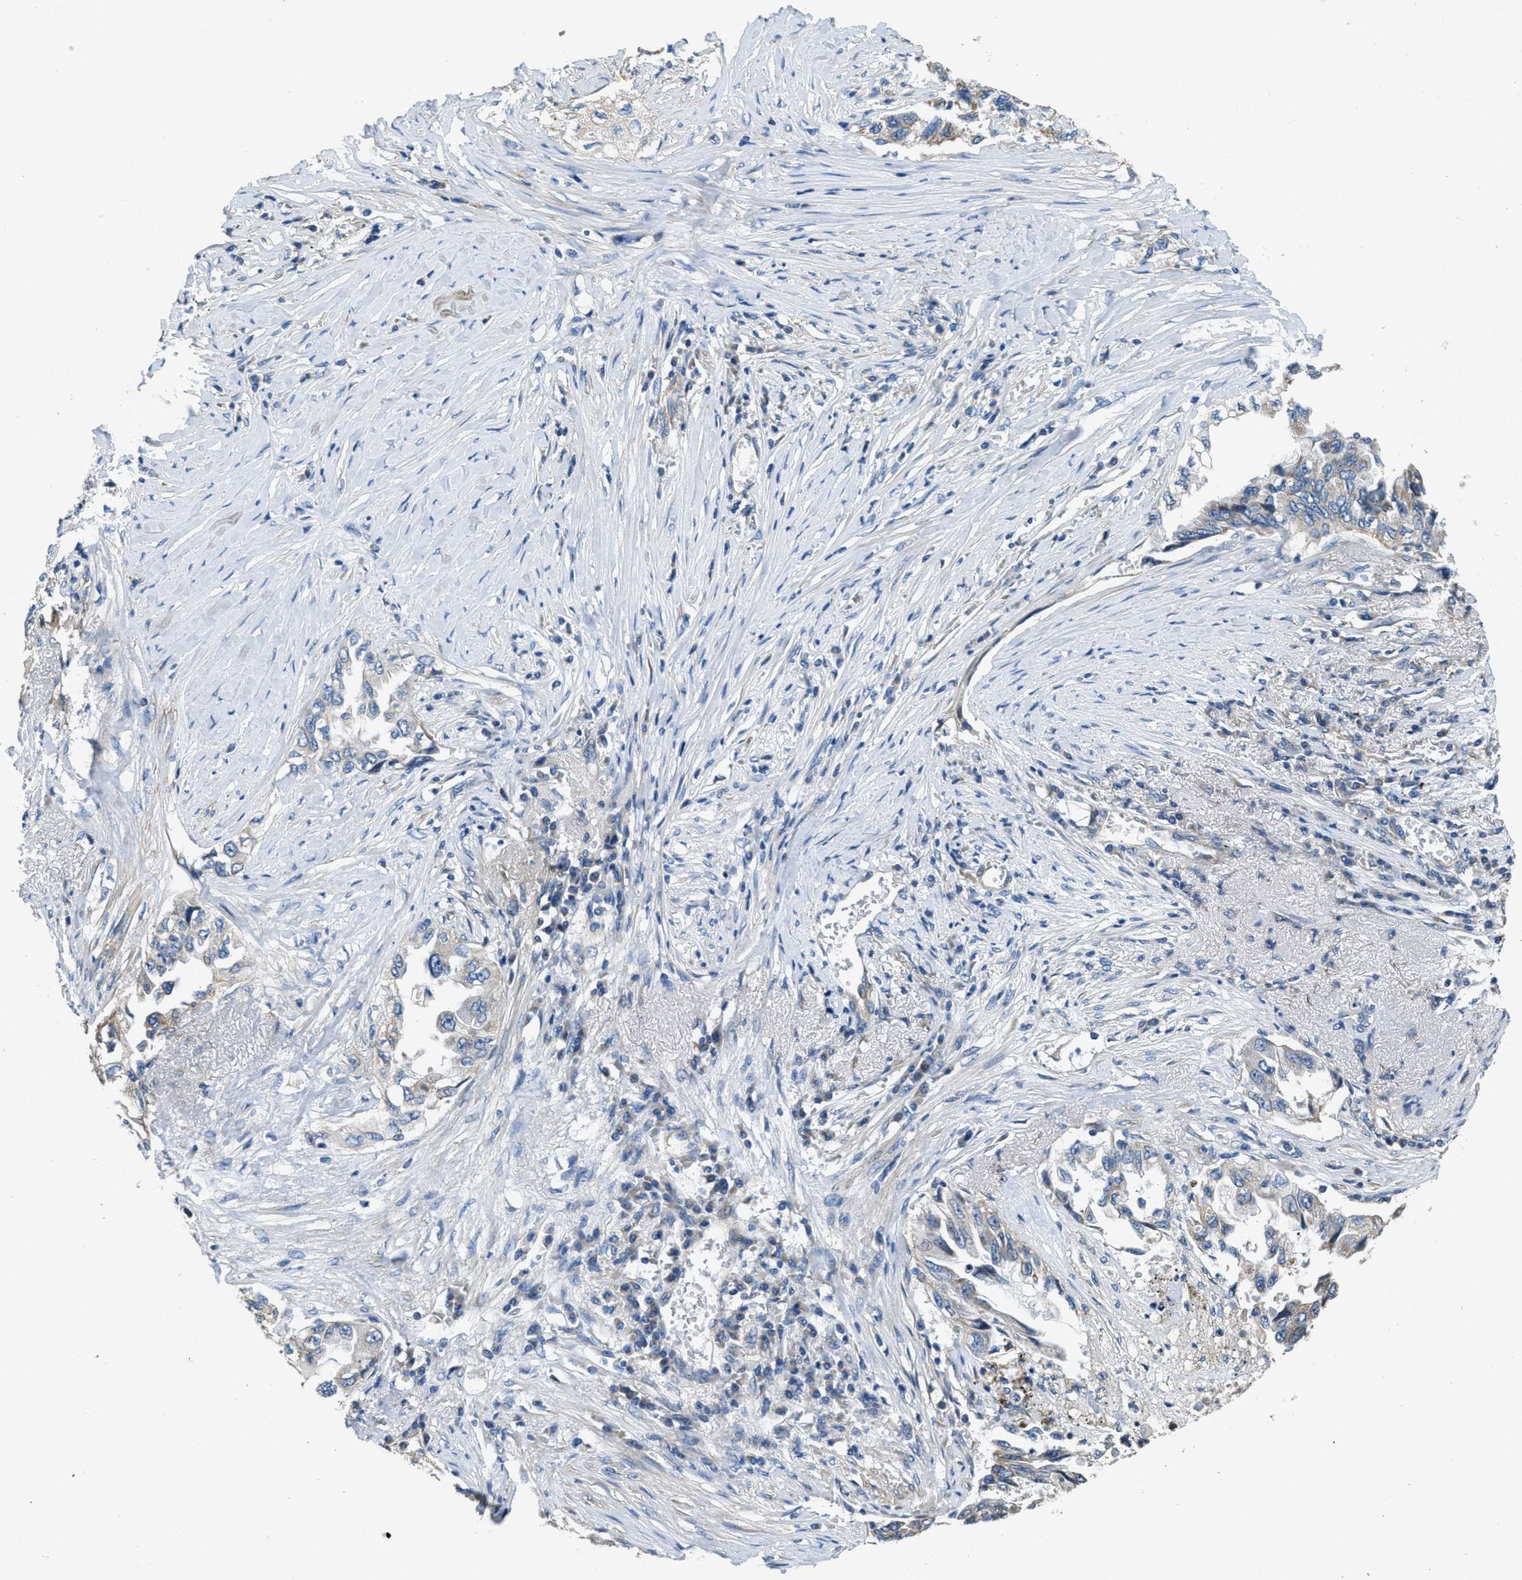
{"staining": {"intensity": "negative", "quantity": "none", "location": "none"}, "tissue": "lung cancer", "cell_type": "Tumor cells", "image_type": "cancer", "snomed": [{"axis": "morphology", "description": "Adenocarcinoma, NOS"}, {"axis": "topography", "description": "Lung"}], "caption": "Human adenocarcinoma (lung) stained for a protein using IHC demonstrates no positivity in tumor cells.", "gene": "TOMM70", "patient": {"sex": "female", "age": 51}}